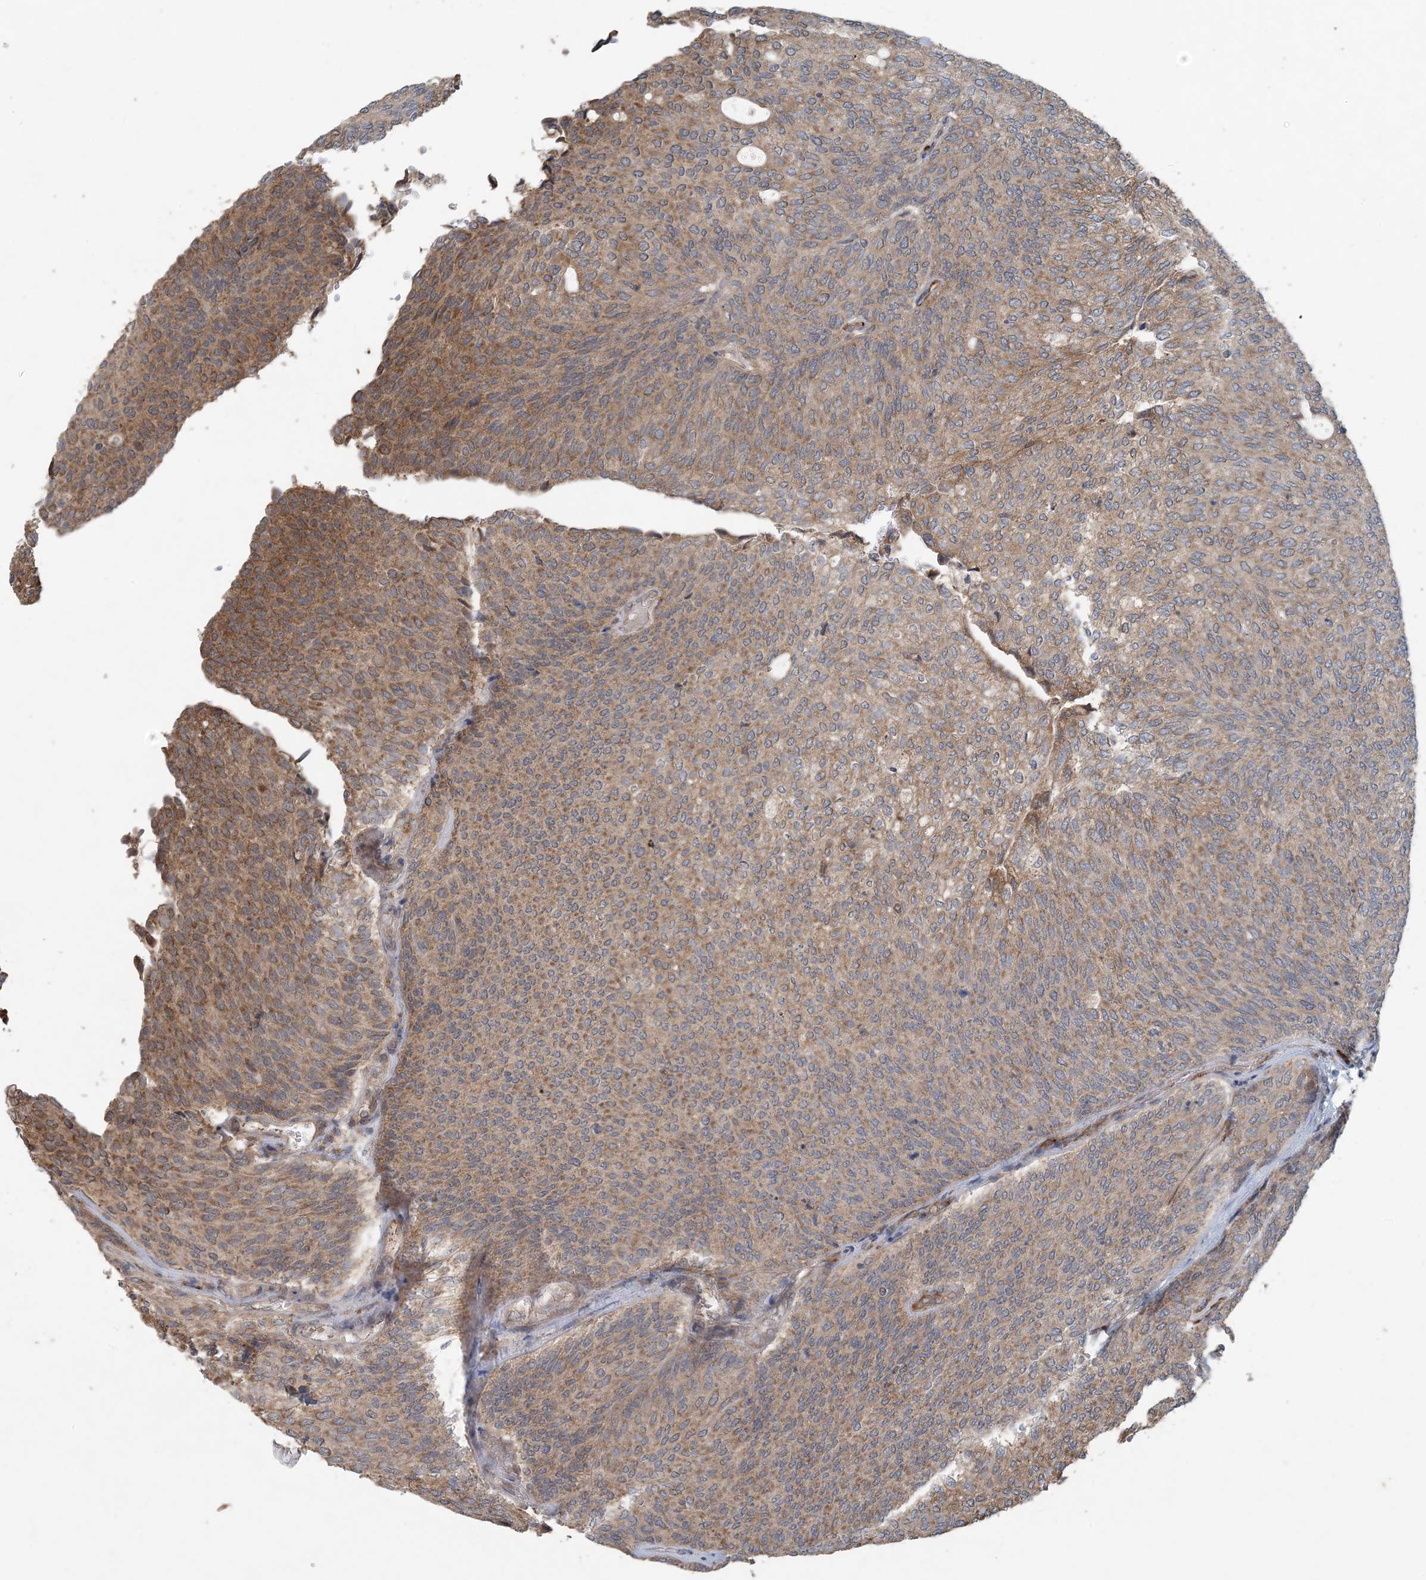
{"staining": {"intensity": "moderate", "quantity": ">75%", "location": "cytoplasmic/membranous"}, "tissue": "urothelial cancer", "cell_type": "Tumor cells", "image_type": "cancer", "snomed": [{"axis": "morphology", "description": "Urothelial carcinoma, Low grade"}, {"axis": "topography", "description": "Urinary bladder"}], "caption": "A brown stain shows moderate cytoplasmic/membranous positivity of a protein in human urothelial cancer tumor cells.", "gene": "MYO9B", "patient": {"sex": "female", "age": 79}}